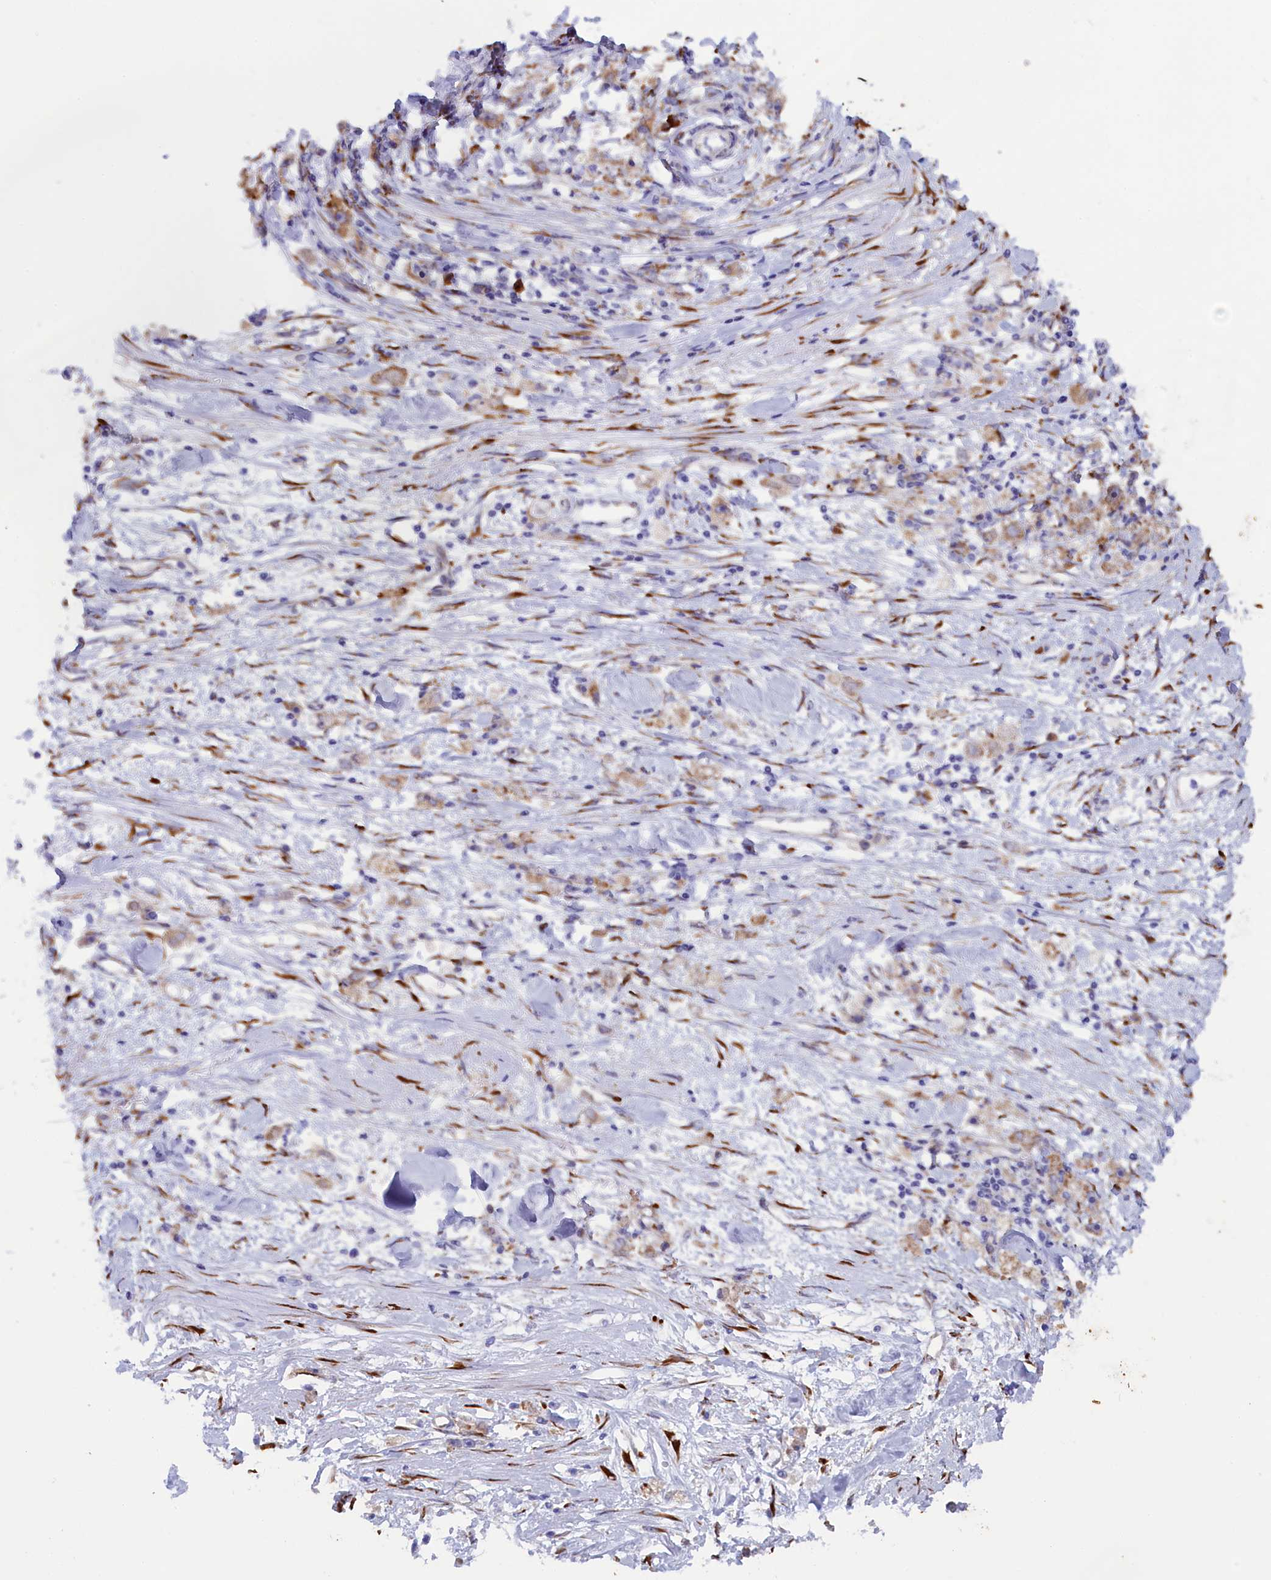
{"staining": {"intensity": "moderate", "quantity": "25%-75%", "location": "cytoplasmic/membranous"}, "tissue": "stomach cancer", "cell_type": "Tumor cells", "image_type": "cancer", "snomed": [{"axis": "morphology", "description": "Adenocarcinoma, NOS"}, {"axis": "topography", "description": "Stomach"}], "caption": "DAB (3,3'-diaminobenzidine) immunohistochemical staining of stomach cancer (adenocarcinoma) shows moderate cytoplasmic/membranous protein expression in about 25%-75% of tumor cells.", "gene": "CCDC68", "patient": {"sex": "female", "age": 59}}